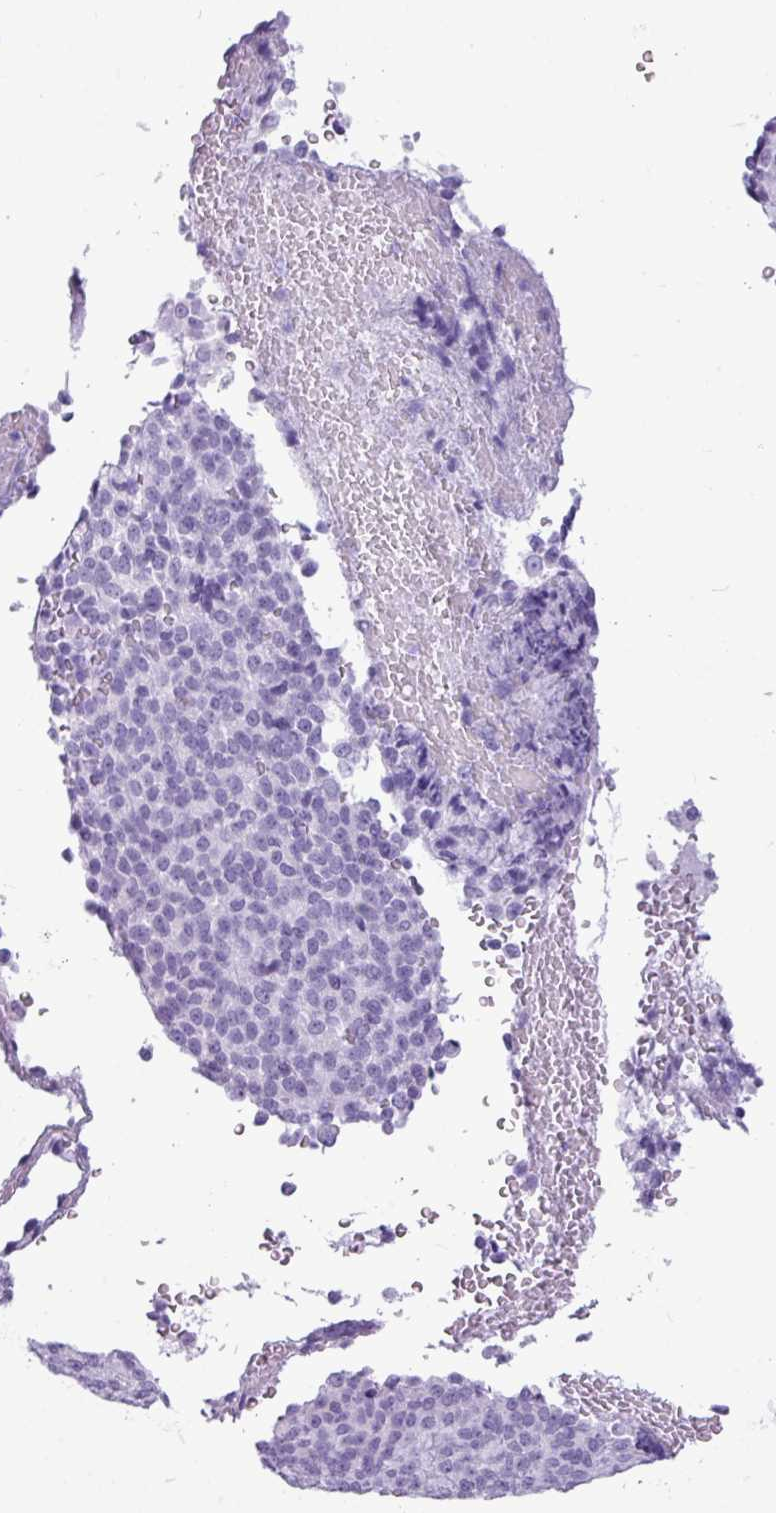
{"staining": {"intensity": "negative", "quantity": "none", "location": "none"}, "tissue": "melanoma", "cell_type": "Tumor cells", "image_type": "cancer", "snomed": [{"axis": "morphology", "description": "Malignant melanoma, Metastatic site"}, {"axis": "topography", "description": "Brain"}], "caption": "A photomicrograph of melanoma stained for a protein reveals no brown staining in tumor cells.", "gene": "AMY1B", "patient": {"sex": "female", "age": 56}}